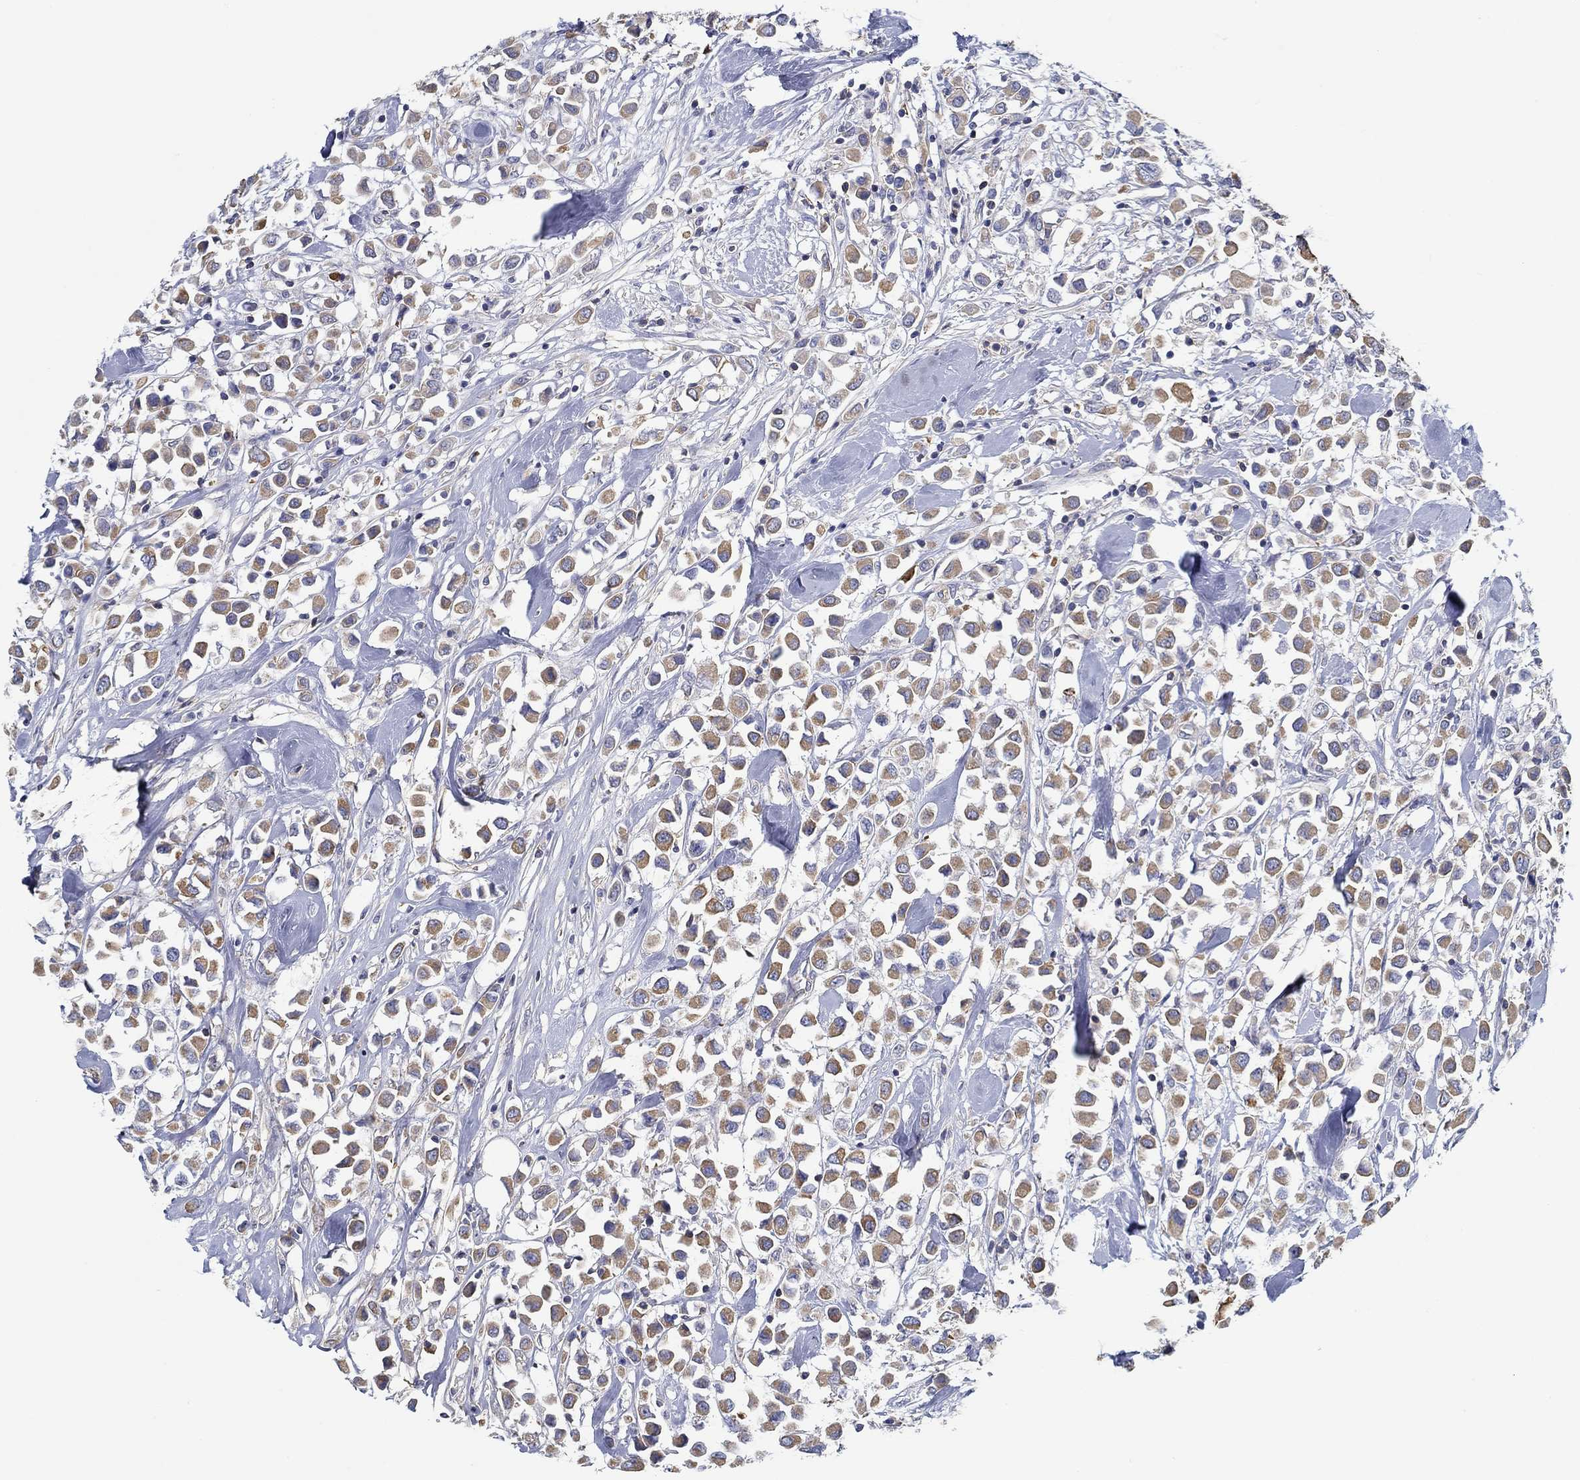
{"staining": {"intensity": "moderate", "quantity": ">75%", "location": "cytoplasmic/membranous"}, "tissue": "breast cancer", "cell_type": "Tumor cells", "image_type": "cancer", "snomed": [{"axis": "morphology", "description": "Duct carcinoma"}, {"axis": "topography", "description": "Breast"}], "caption": "About >75% of tumor cells in human breast cancer reveal moderate cytoplasmic/membranous protein positivity as visualized by brown immunohistochemical staining.", "gene": "BBOF1", "patient": {"sex": "female", "age": 61}}